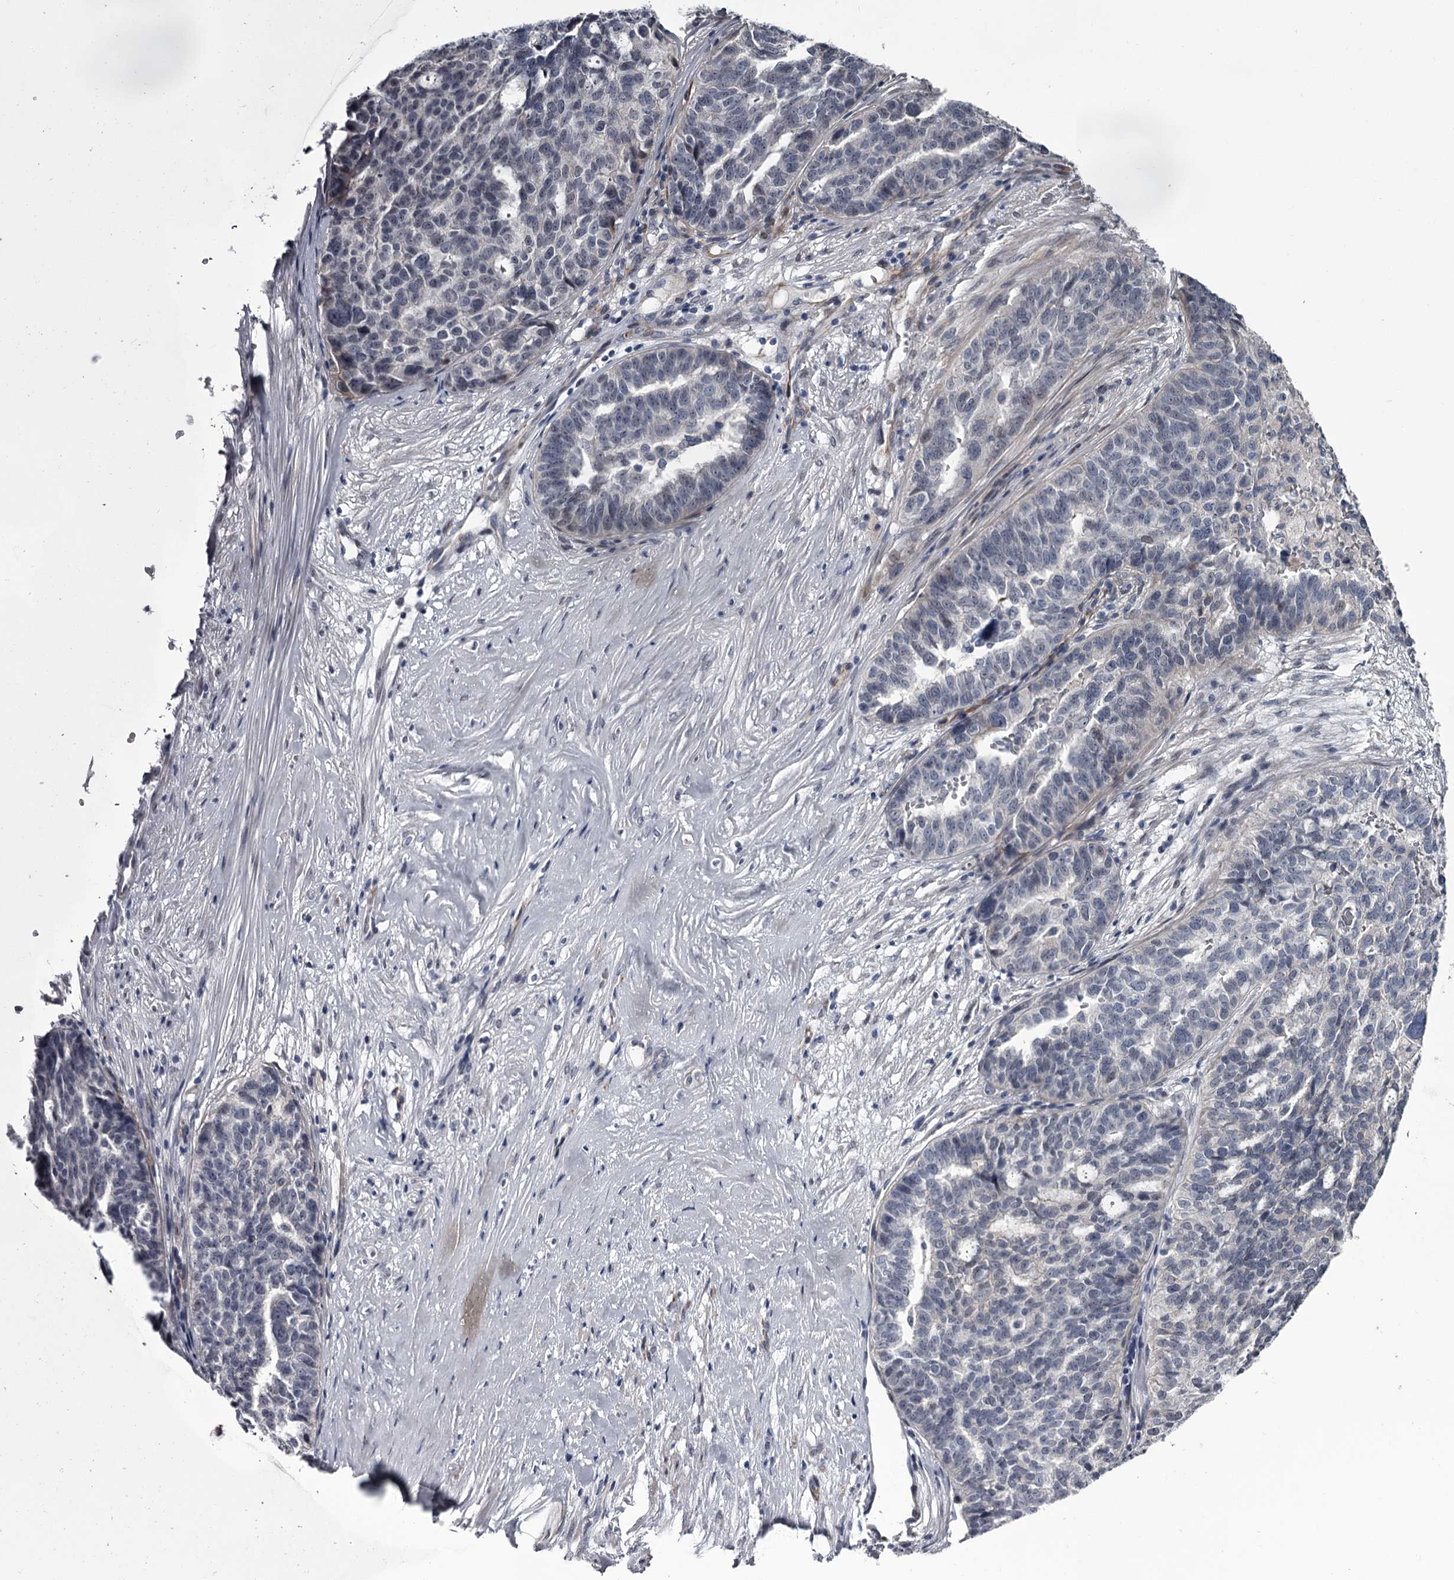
{"staining": {"intensity": "negative", "quantity": "none", "location": "none"}, "tissue": "ovarian cancer", "cell_type": "Tumor cells", "image_type": "cancer", "snomed": [{"axis": "morphology", "description": "Cystadenocarcinoma, serous, NOS"}, {"axis": "topography", "description": "Ovary"}], "caption": "This histopathology image is of ovarian cancer stained with immunohistochemistry to label a protein in brown with the nuclei are counter-stained blue. There is no staining in tumor cells.", "gene": "PRPF40B", "patient": {"sex": "female", "age": 59}}